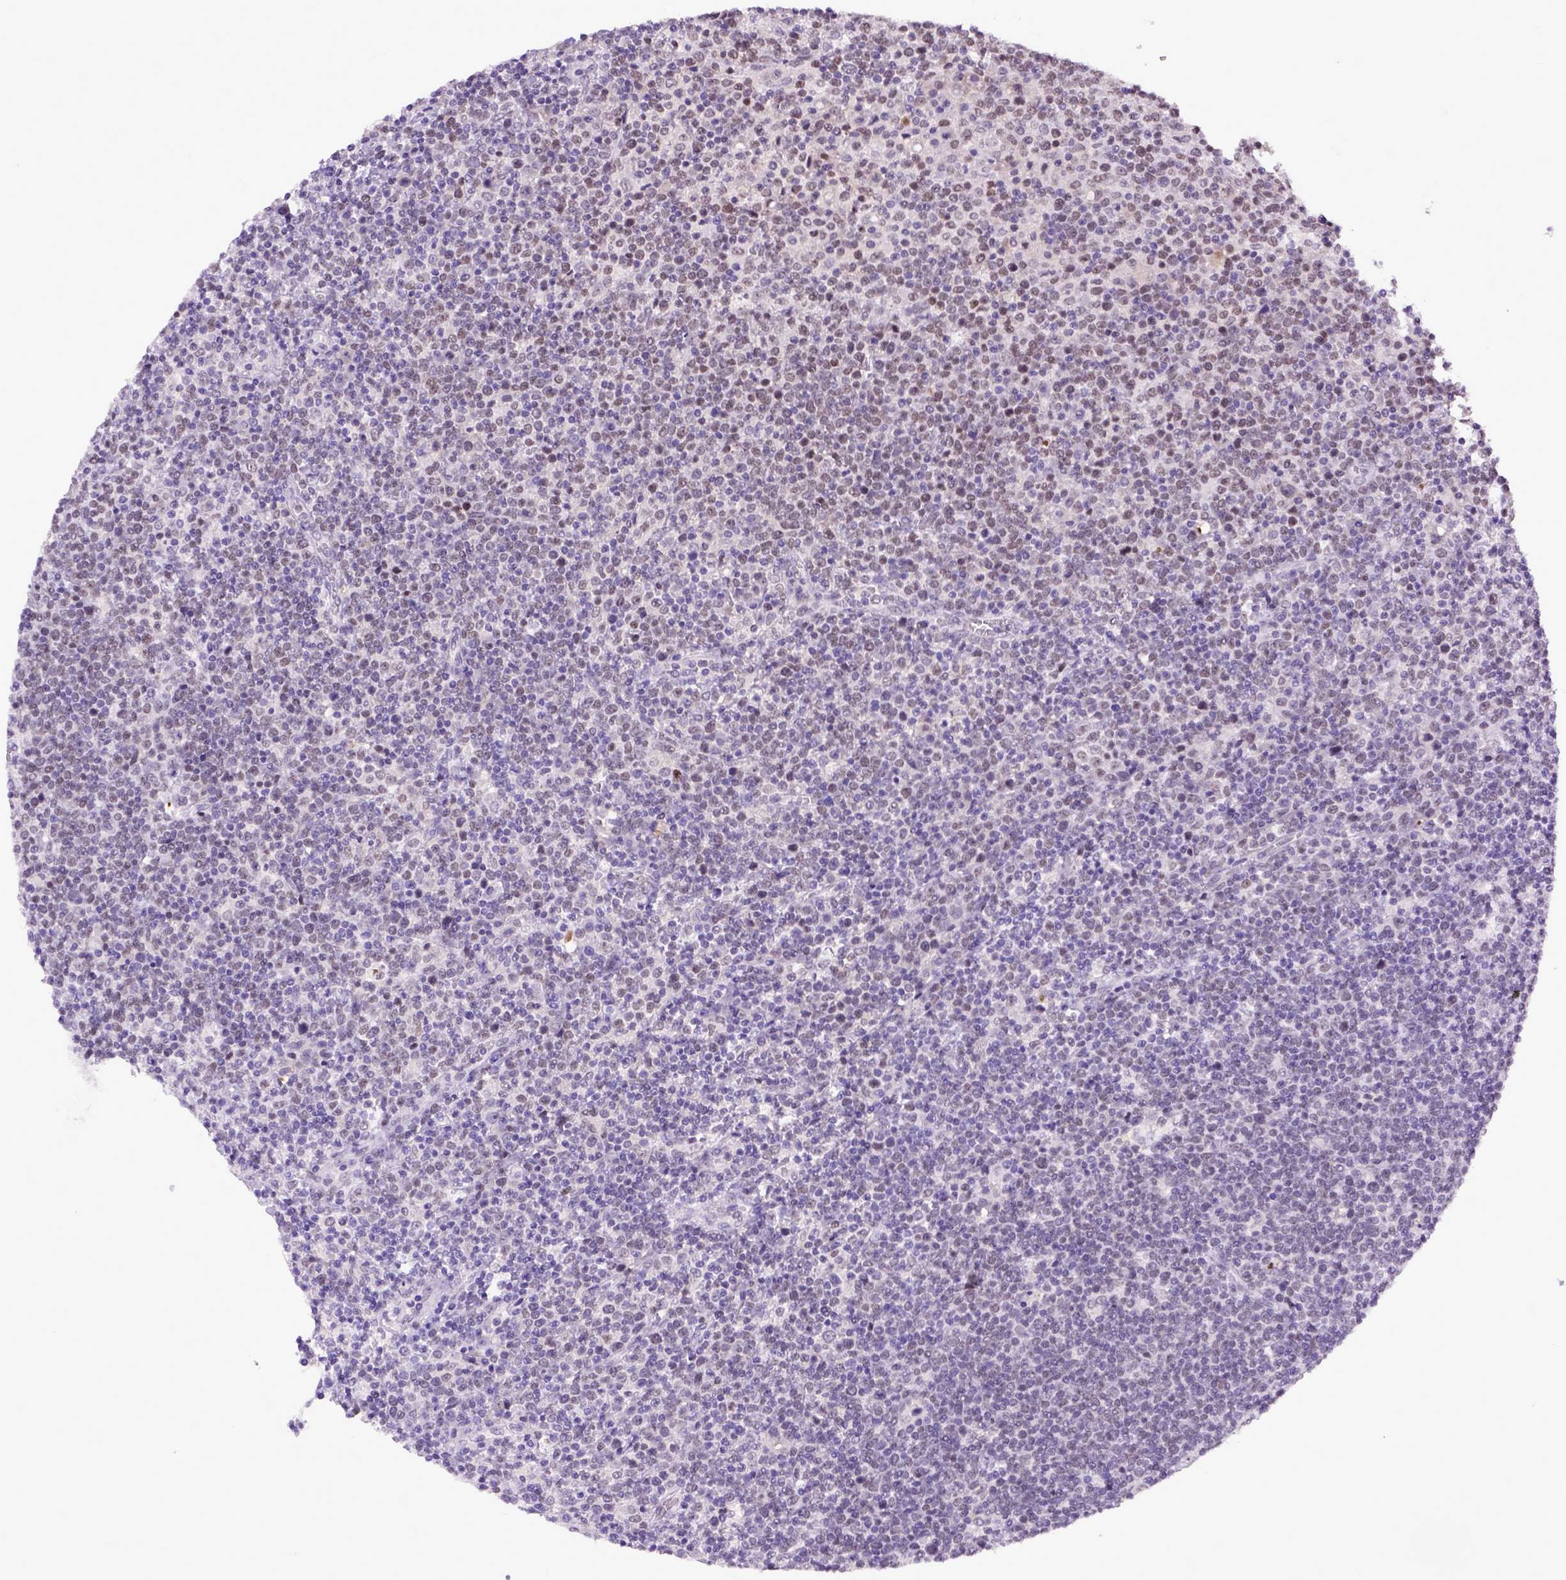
{"staining": {"intensity": "weak", "quantity": "25%-75%", "location": "nuclear"}, "tissue": "lymphoma", "cell_type": "Tumor cells", "image_type": "cancer", "snomed": [{"axis": "morphology", "description": "Malignant lymphoma, non-Hodgkin's type, High grade"}, {"axis": "topography", "description": "Lymph node"}], "caption": "Human high-grade malignant lymphoma, non-Hodgkin's type stained with a brown dye reveals weak nuclear positive positivity in about 25%-75% of tumor cells.", "gene": "RCC2", "patient": {"sex": "male", "age": 61}}